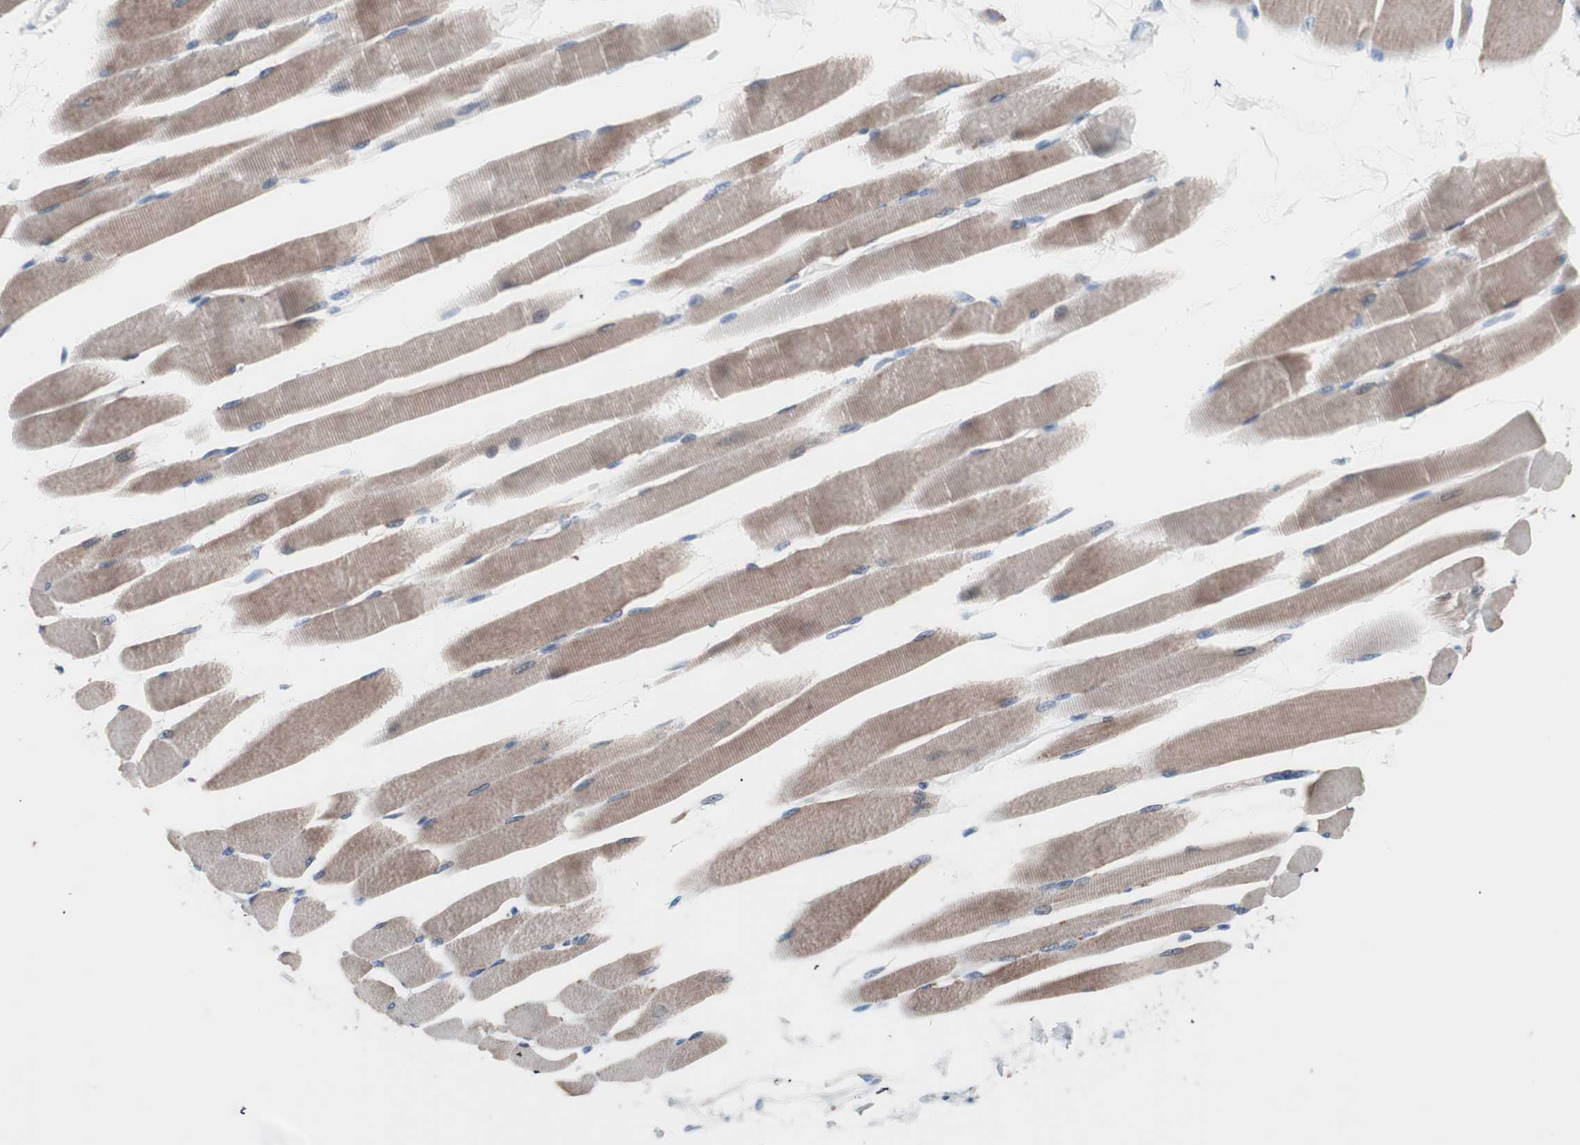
{"staining": {"intensity": "moderate", "quantity": ">75%", "location": "cytoplasmic/membranous"}, "tissue": "skeletal muscle", "cell_type": "Myocytes", "image_type": "normal", "snomed": [{"axis": "morphology", "description": "Normal tissue, NOS"}, {"axis": "topography", "description": "Skeletal muscle"}, {"axis": "topography", "description": "Peripheral nerve tissue"}], "caption": "Protein staining by immunohistochemistry shows moderate cytoplasmic/membranous positivity in approximately >75% of myocytes in benign skeletal muscle. The staining is performed using DAB (3,3'-diaminobenzidine) brown chromogen to label protein expression. The nuclei are counter-stained blue using hematoxylin.", "gene": "ULBP1", "patient": {"sex": "female", "age": 84}}